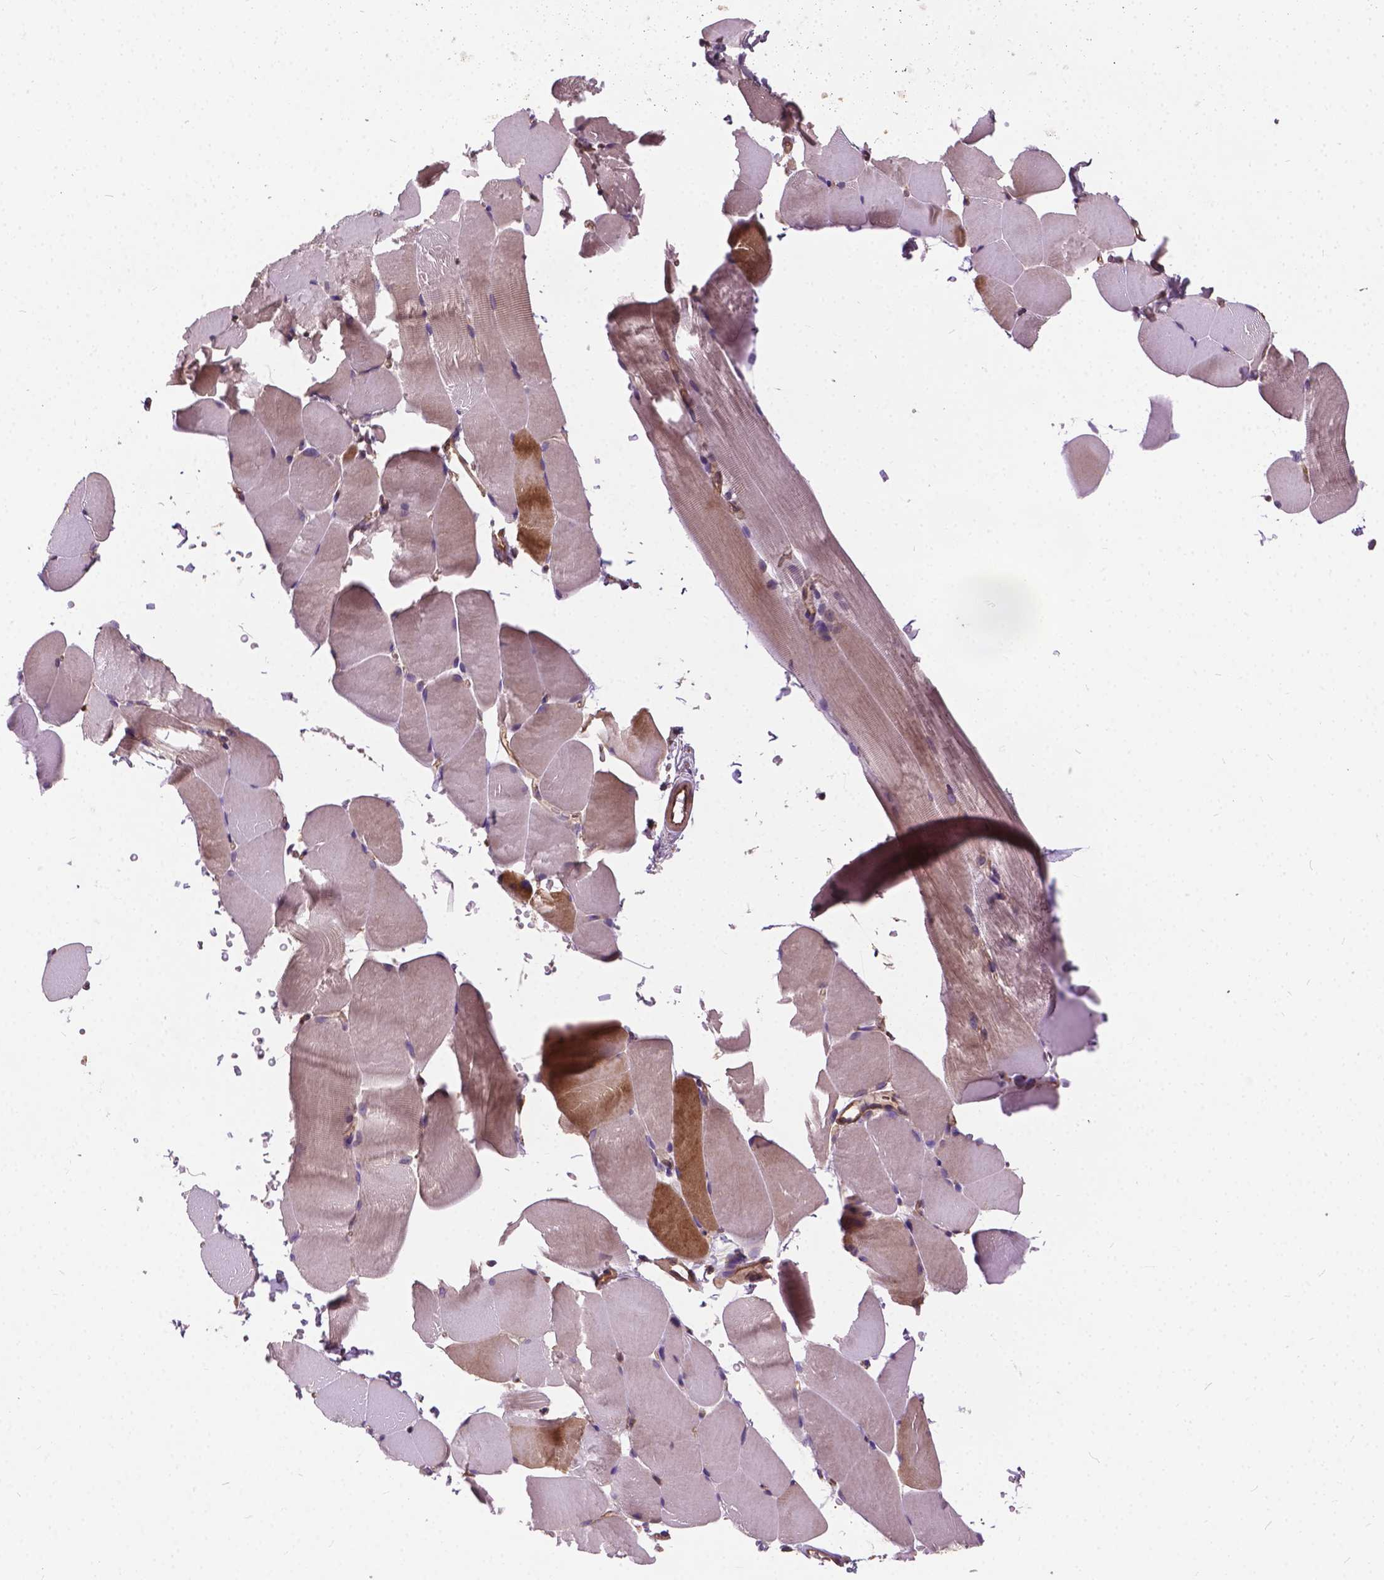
{"staining": {"intensity": "moderate", "quantity": "<25%", "location": "cytoplasmic/membranous"}, "tissue": "skeletal muscle", "cell_type": "Myocytes", "image_type": "normal", "snomed": [{"axis": "morphology", "description": "Normal tissue, NOS"}, {"axis": "topography", "description": "Skeletal muscle"}], "caption": "A brown stain highlights moderate cytoplasmic/membranous positivity of a protein in myocytes of benign skeletal muscle. (DAB (3,3'-diaminobenzidine) IHC with brightfield microscopy, high magnification).", "gene": "MZT1", "patient": {"sex": "female", "age": 37}}